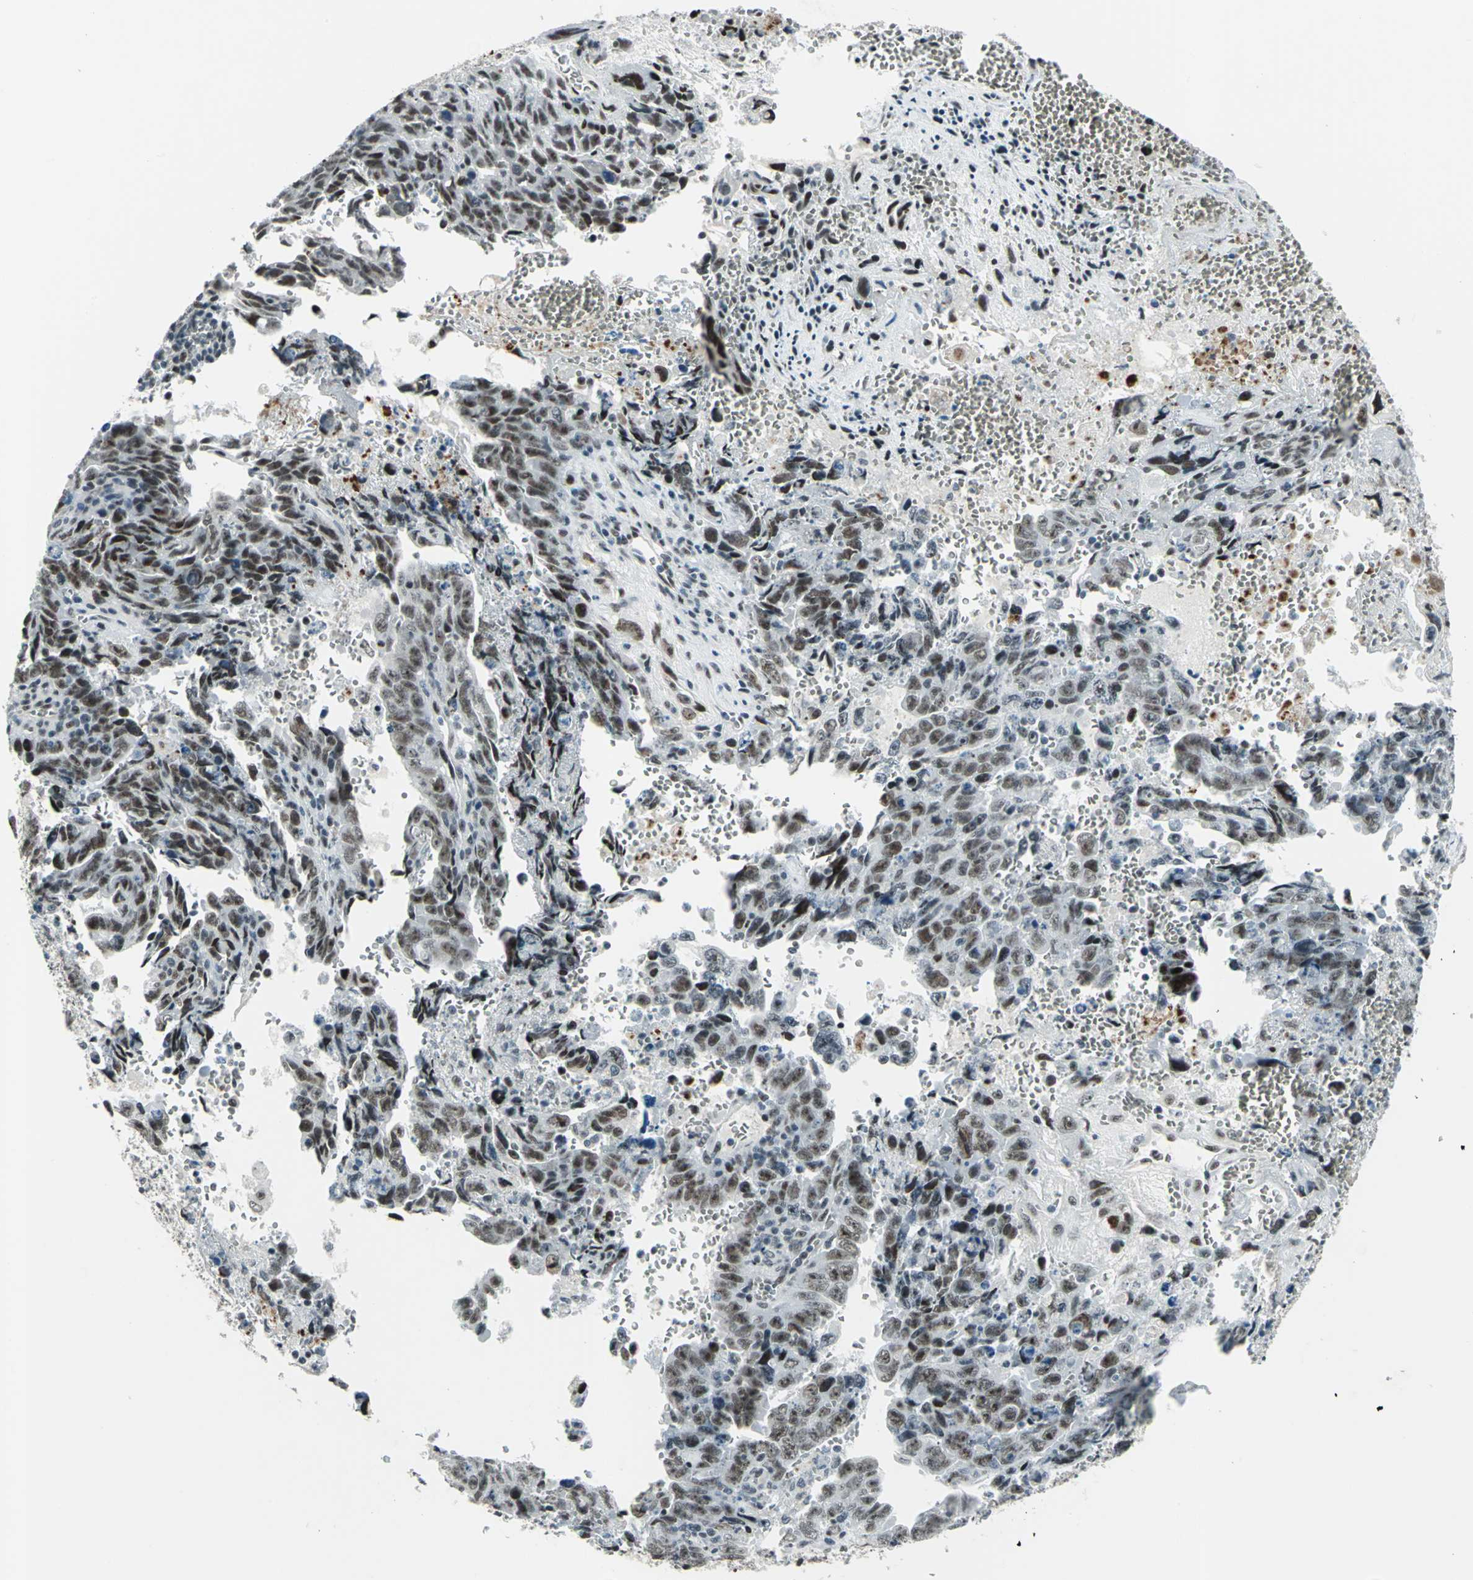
{"staining": {"intensity": "strong", "quantity": ">75%", "location": "nuclear"}, "tissue": "testis cancer", "cell_type": "Tumor cells", "image_type": "cancer", "snomed": [{"axis": "morphology", "description": "Carcinoma, Embryonal, NOS"}, {"axis": "topography", "description": "Testis"}], "caption": "Human embryonal carcinoma (testis) stained with a protein marker exhibits strong staining in tumor cells.", "gene": "KAT6B", "patient": {"sex": "male", "age": 28}}